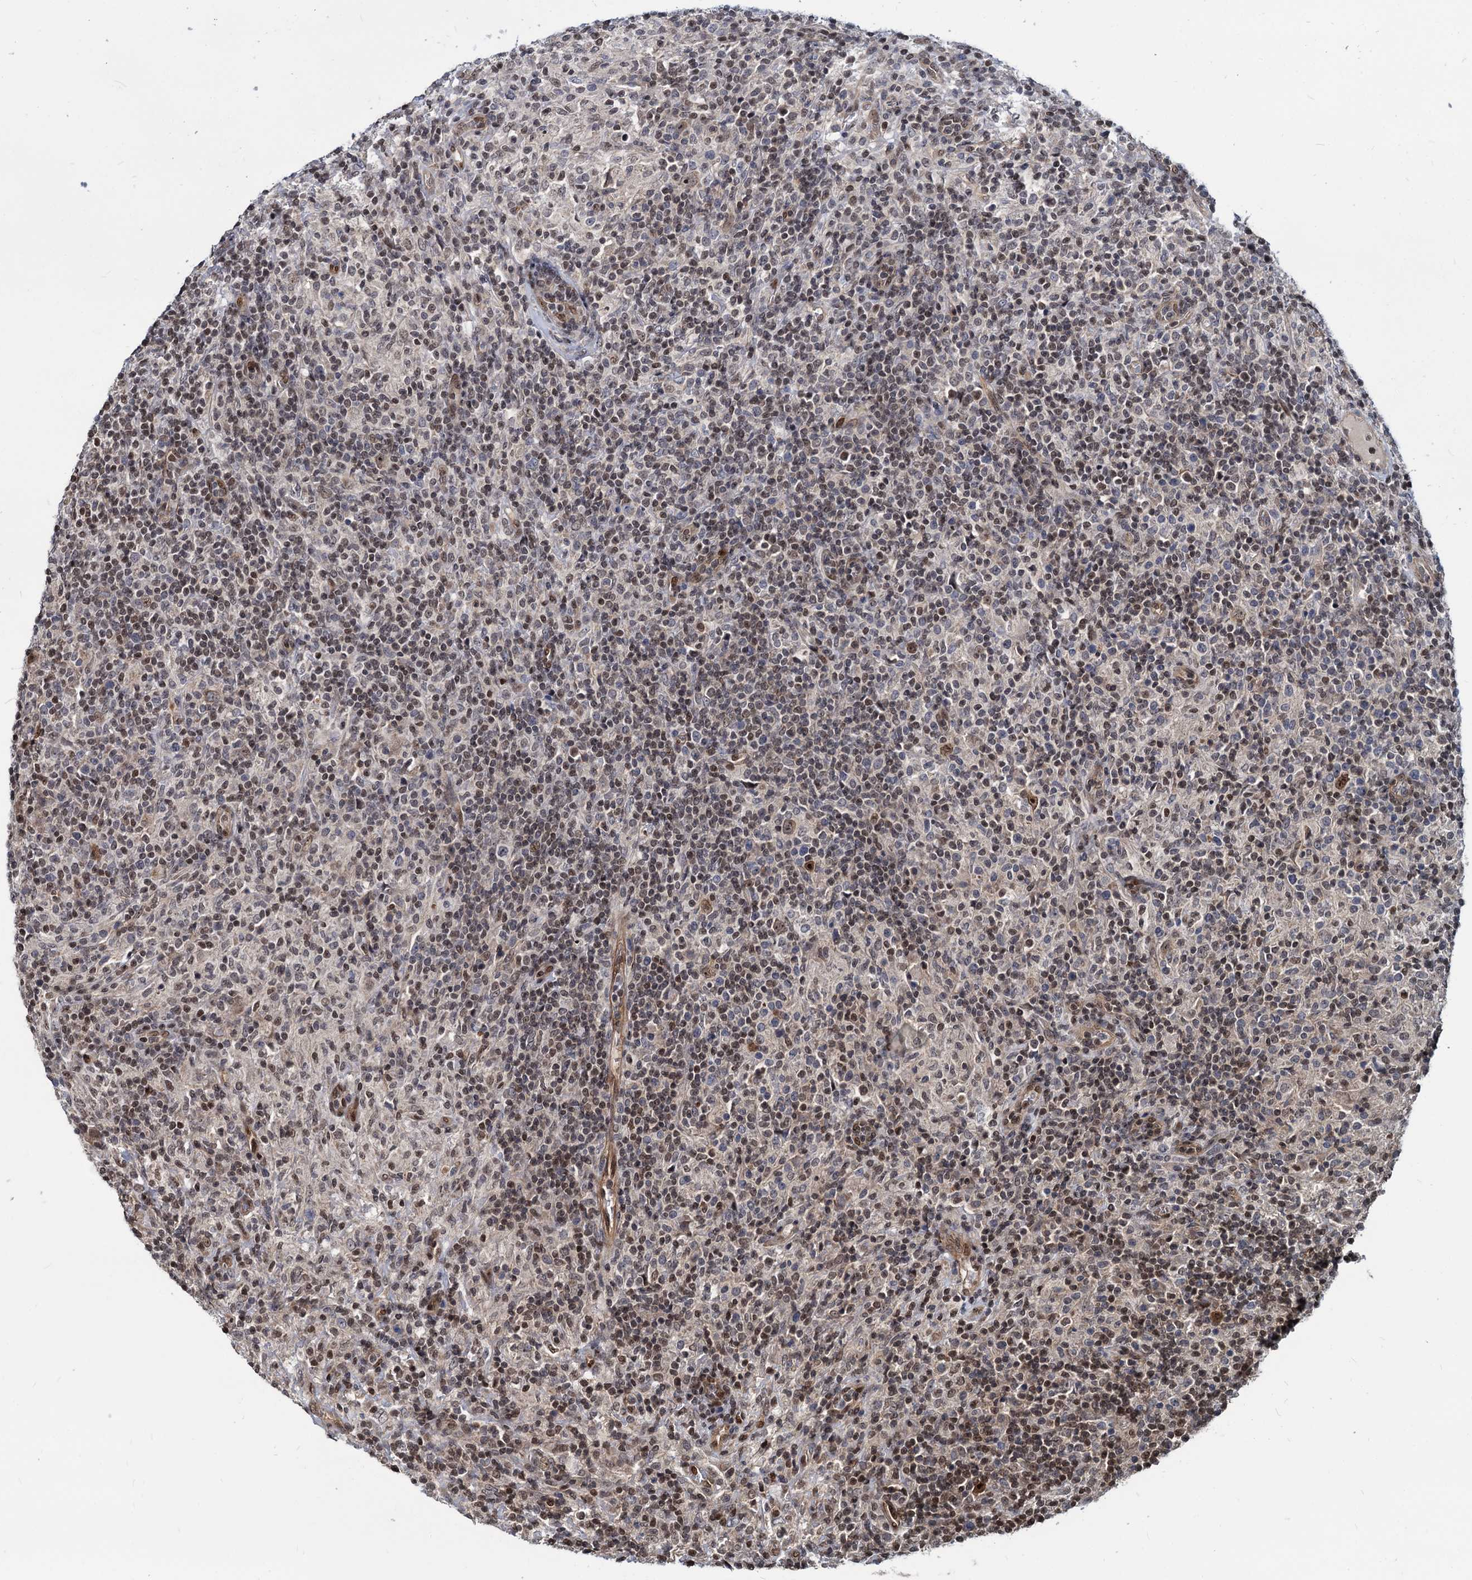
{"staining": {"intensity": "moderate", "quantity": "25%-75%", "location": "nuclear"}, "tissue": "lymphoma", "cell_type": "Tumor cells", "image_type": "cancer", "snomed": [{"axis": "morphology", "description": "Hodgkin's disease, NOS"}, {"axis": "topography", "description": "Lymph node"}], "caption": "Hodgkin's disease tissue exhibits moderate nuclear expression in approximately 25%-75% of tumor cells, visualized by immunohistochemistry.", "gene": "UBLCP1", "patient": {"sex": "male", "age": 70}}